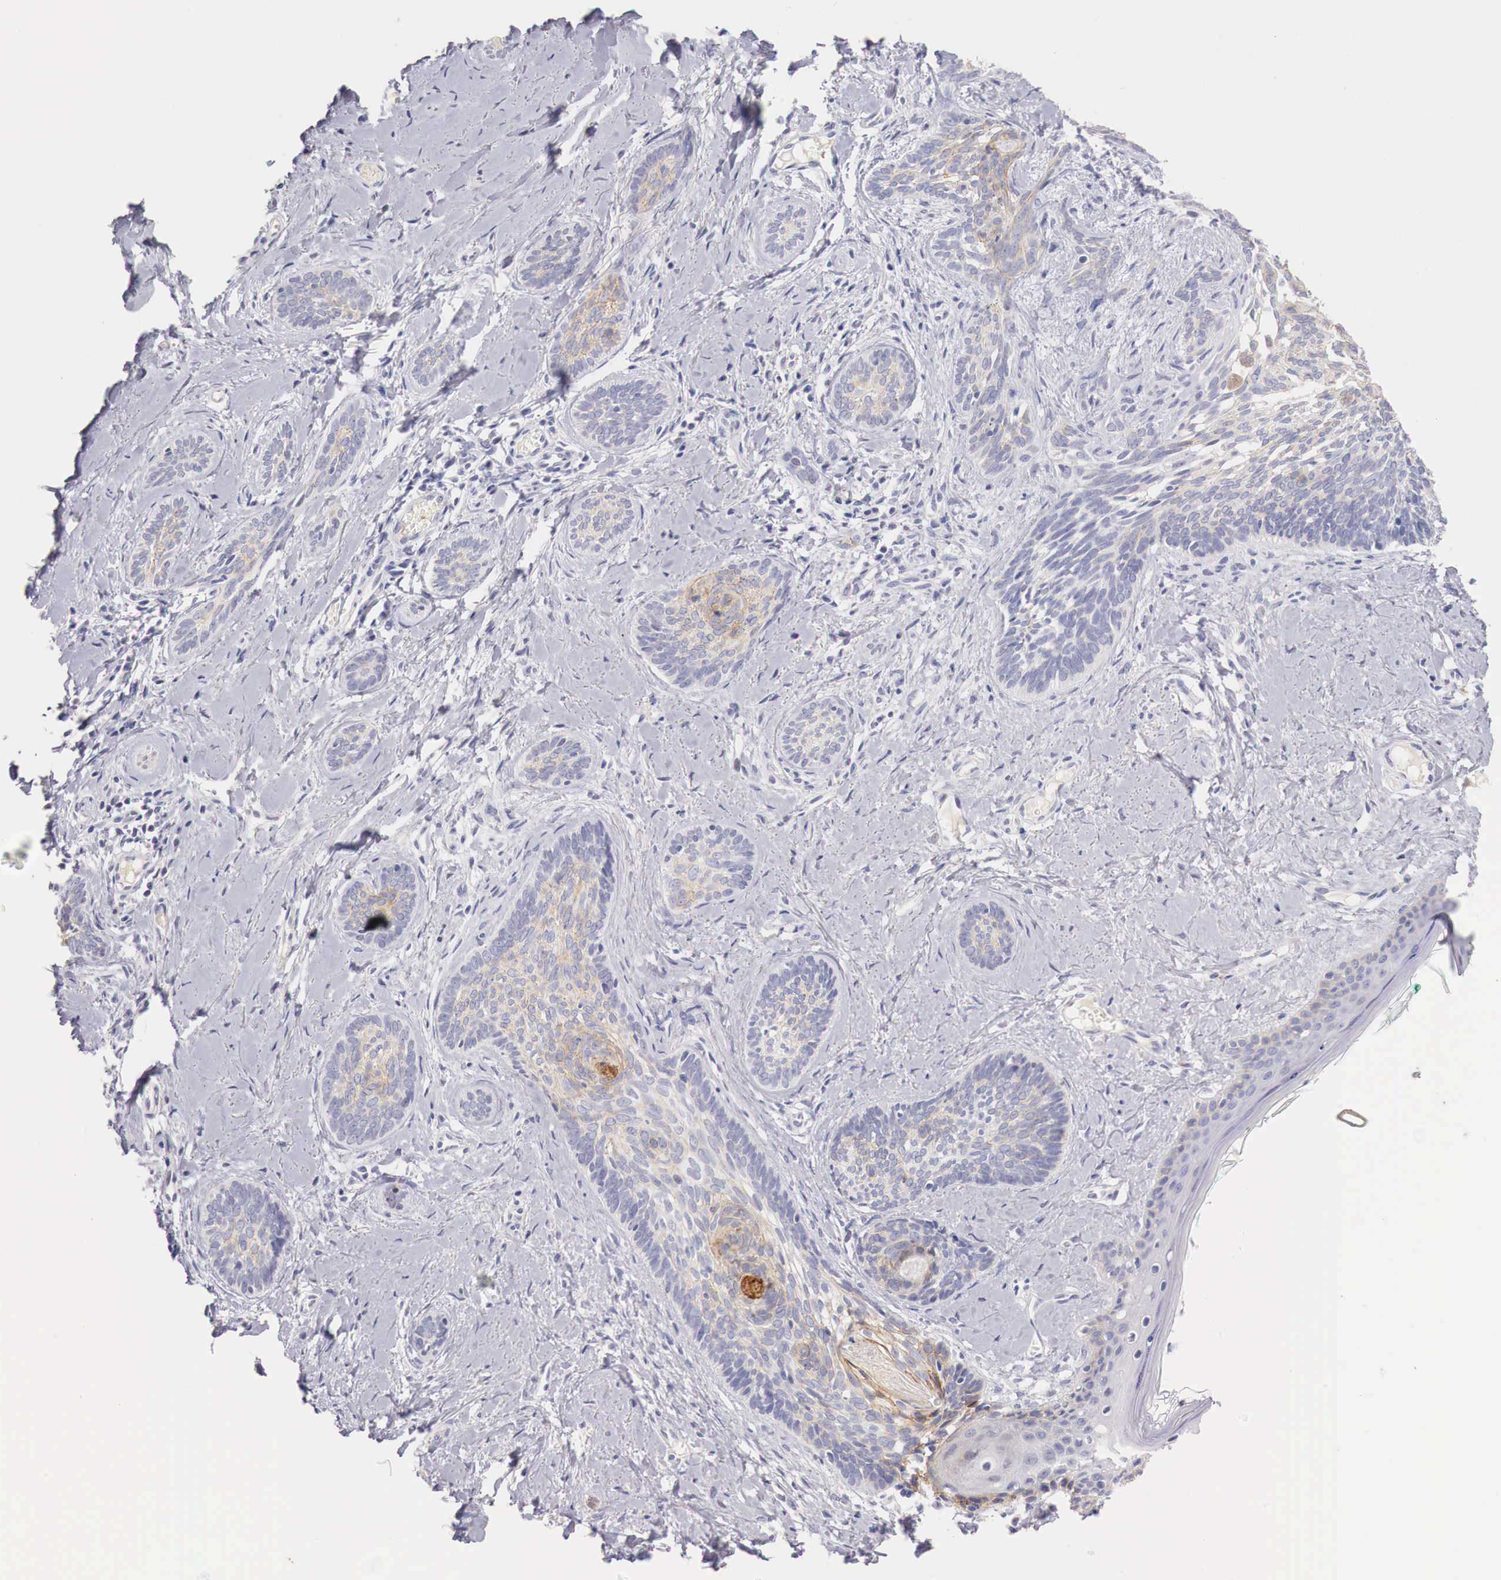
{"staining": {"intensity": "weak", "quantity": "25%-75%", "location": "cytoplasmic/membranous"}, "tissue": "skin cancer", "cell_type": "Tumor cells", "image_type": "cancer", "snomed": [{"axis": "morphology", "description": "Basal cell carcinoma"}, {"axis": "topography", "description": "Skin"}], "caption": "Approximately 25%-75% of tumor cells in skin cancer display weak cytoplasmic/membranous protein expression as visualized by brown immunohistochemical staining.", "gene": "ITIH6", "patient": {"sex": "female", "age": 81}}